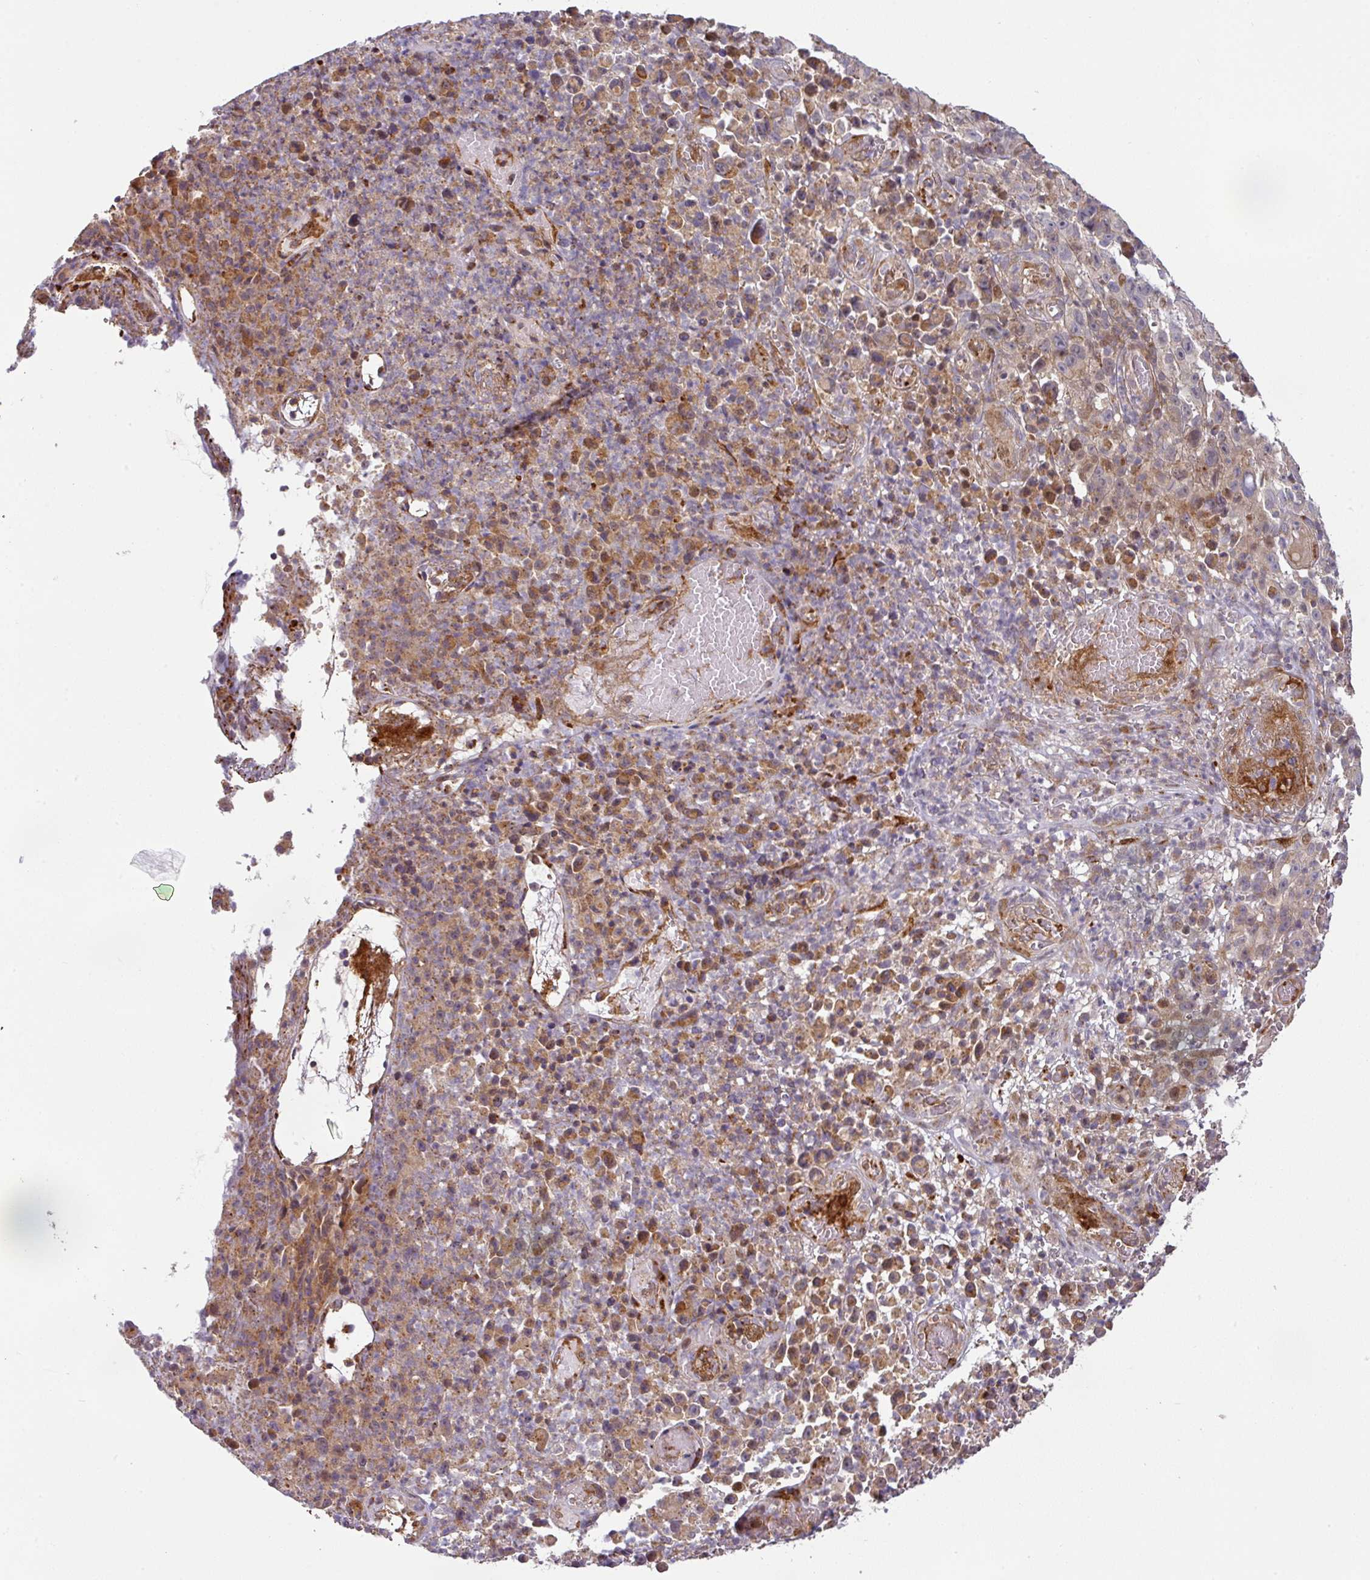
{"staining": {"intensity": "moderate", "quantity": ">75%", "location": "cytoplasmic/membranous"}, "tissue": "melanoma", "cell_type": "Tumor cells", "image_type": "cancer", "snomed": [{"axis": "morphology", "description": "Malignant melanoma, NOS"}, {"axis": "topography", "description": "Skin"}], "caption": "A micrograph showing moderate cytoplasmic/membranous expression in about >75% of tumor cells in malignant melanoma, as visualized by brown immunohistochemical staining.", "gene": "CASP2", "patient": {"sex": "female", "age": 82}}